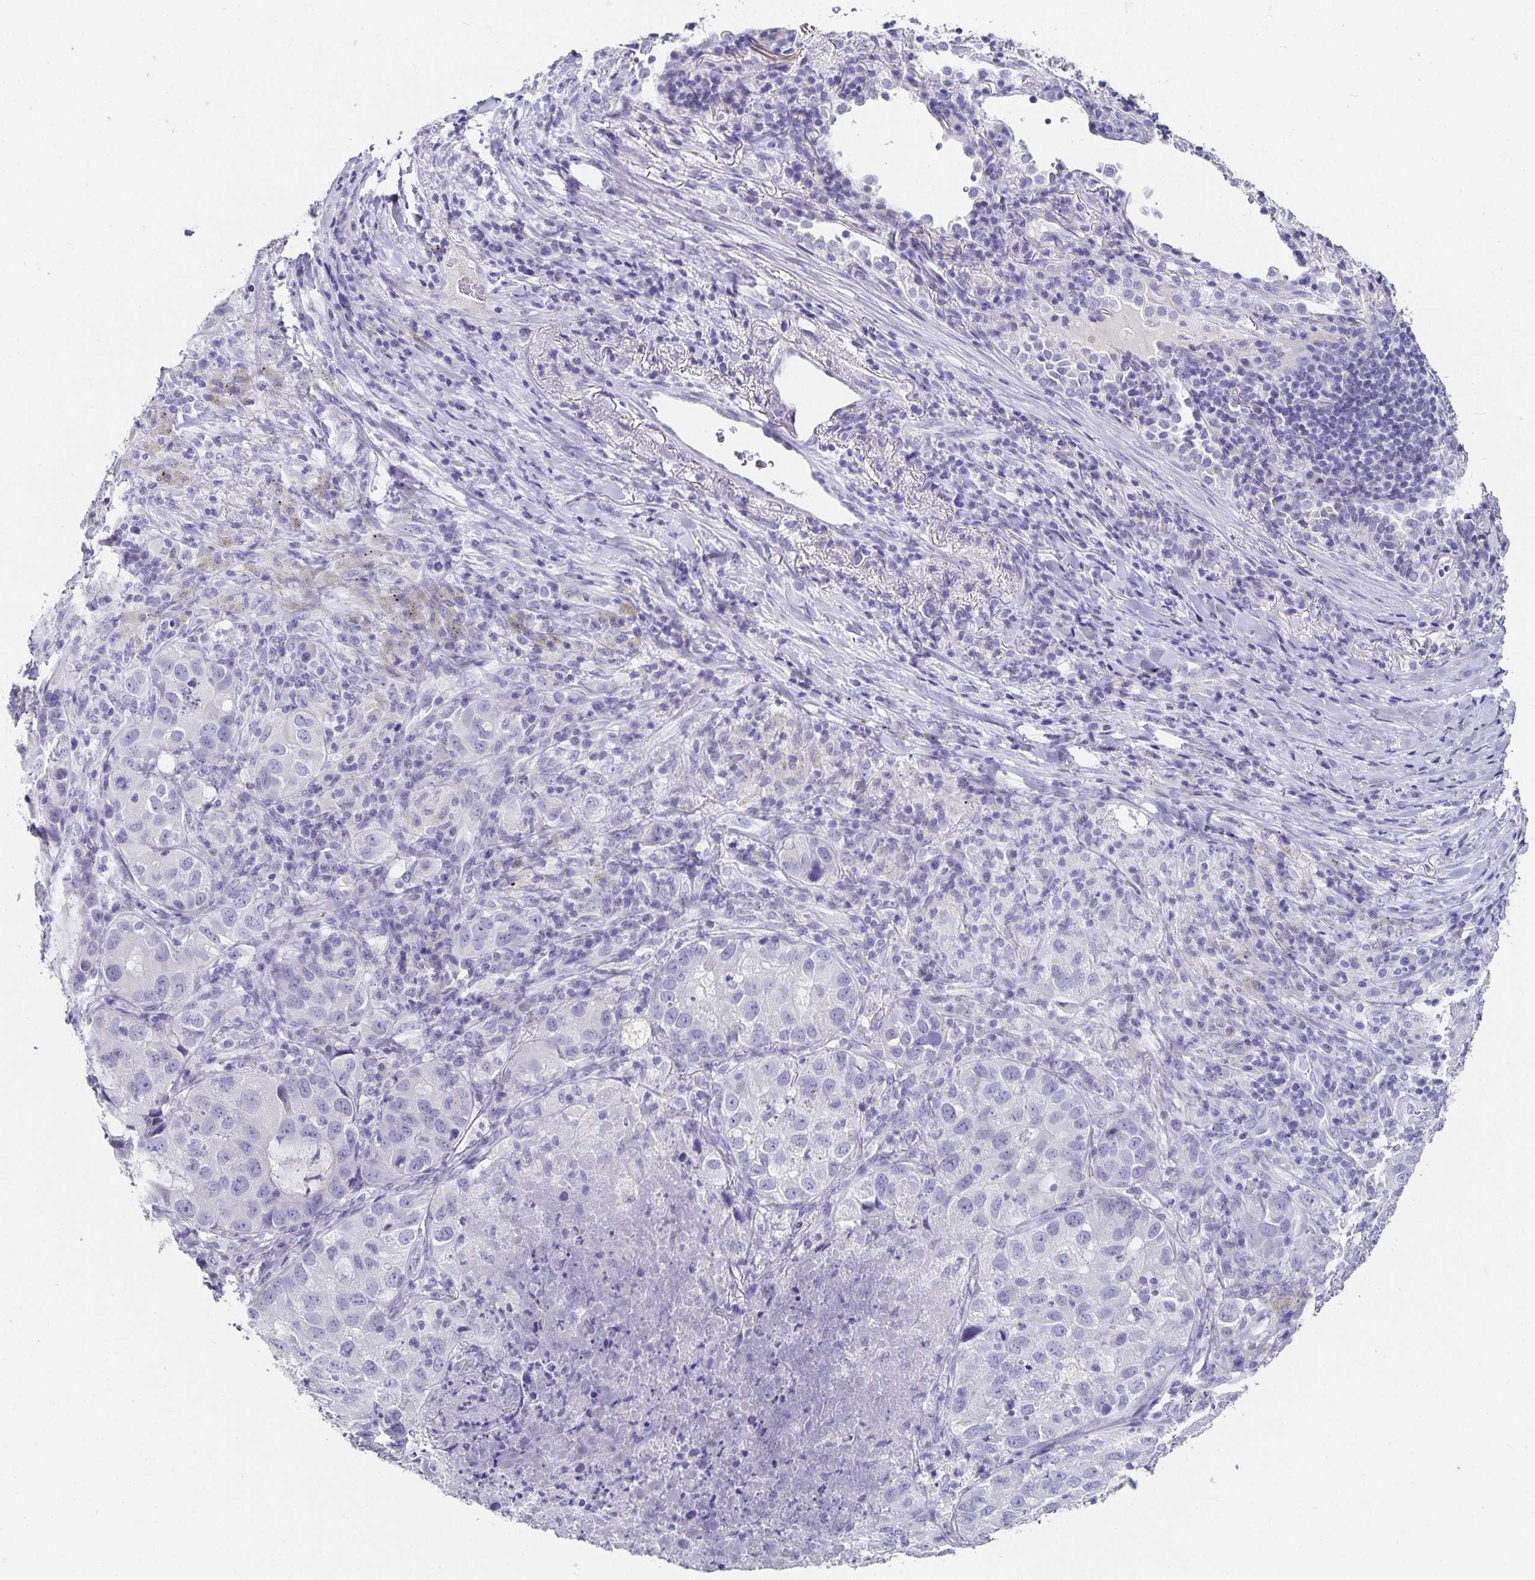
{"staining": {"intensity": "negative", "quantity": "none", "location": "none"}, "tissue": "lung cancer", "cell_type": "Tumor cells", "image_type": "cancer", "snomed": [{"axis": "morphology", "description": "Normal morphology"}, {"axis": "morphology", "description": "Adenocarcinoma, NOS"}, {"axis": "topography", "description": "Lymph node"}, {"axis": "topography", "description": "Lung"}], "caption": "Immunohistochemical staining of human lung cancer exhibits no significant expression in tumor cells. The staining was performed using DAB to visualize the protein expression in brown, while the nuclei were stained in blue with hematoxylin (Magnification: 20x).", "gene": "CHGA", "patient": {"sex": "female", "age": 51}}